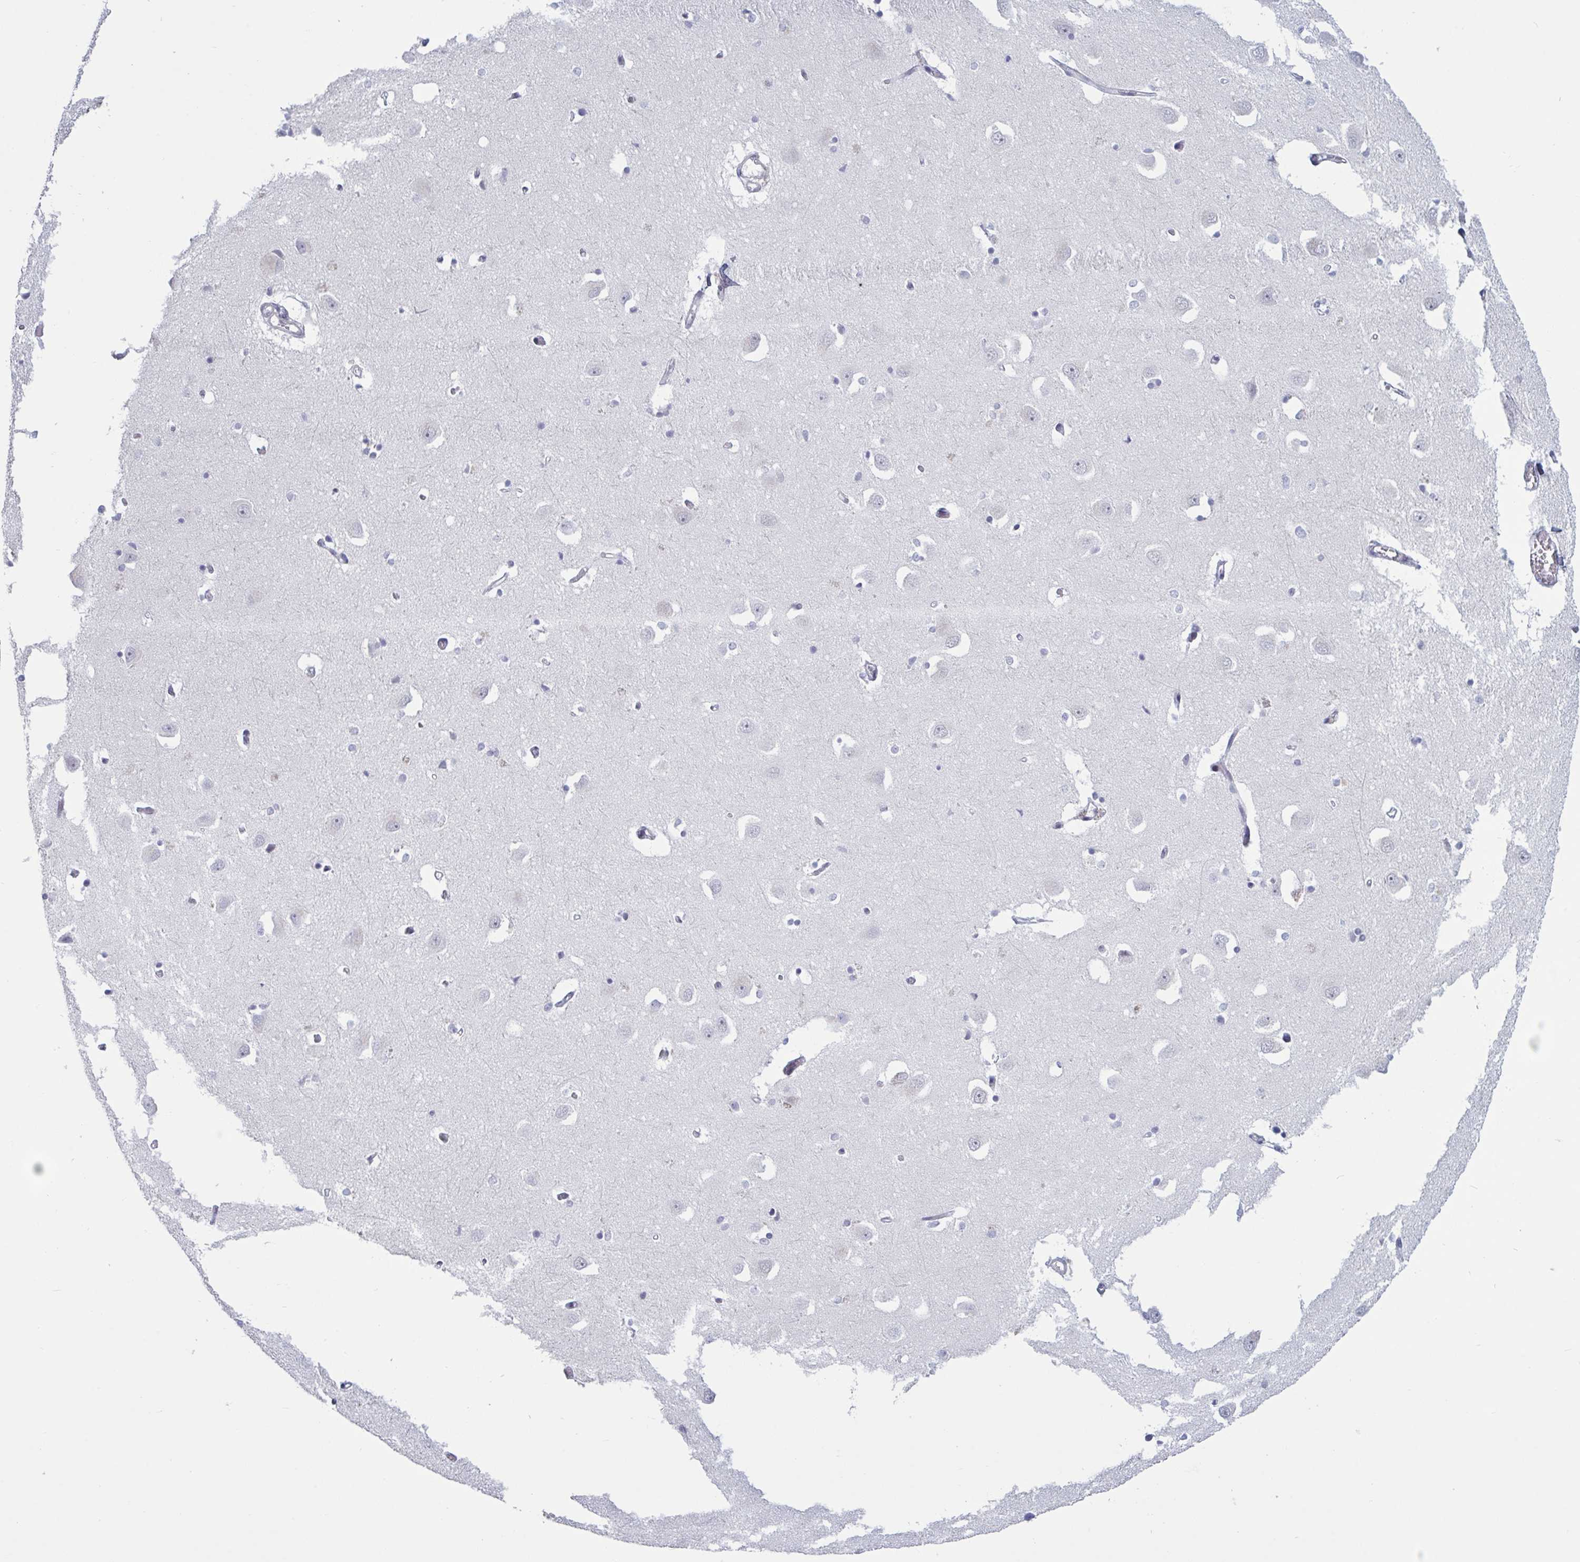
{"staining": {"intensity": "negative", "quantity": "none", "location": "none"}, "tissue": "caudate", "cell_type": "Glial cells", "image_type": "normal", "snomed": [{"axis": "morphology", "description": "Normal tissue, NOS"}, {"axis": "topography", "description": "Lateral ventricle wall"}, {"axis": "topography", "description": "Hippocampus"}], "caption": "This is an IHC photomicrograph of benign human caudate. There is no expression in glial cells.", "gene": "BCL7B", "patient": {"sex": "female", "age": 63}}